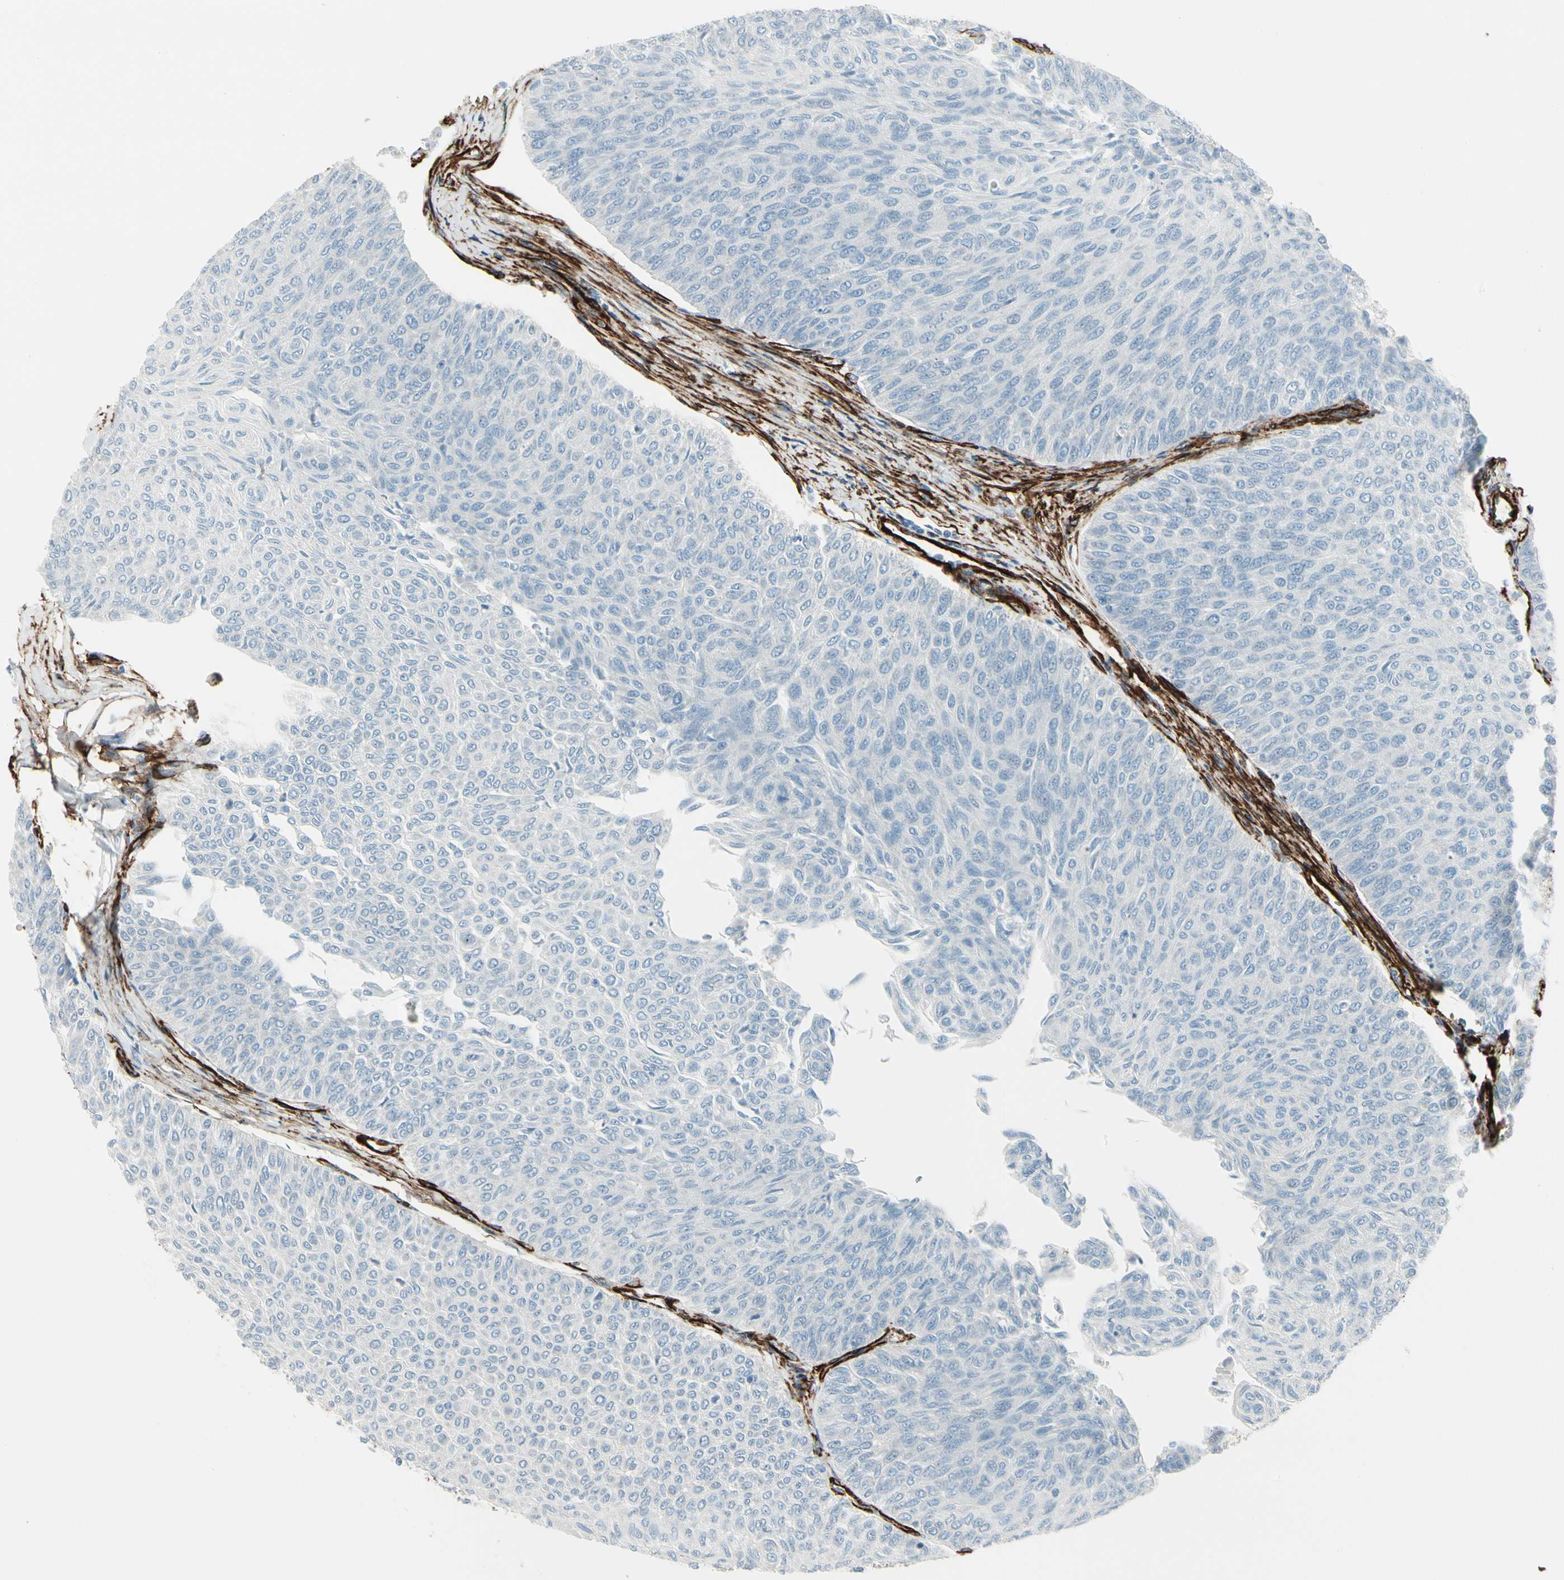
{"staining": {"intensity": "negative", "quantity": "none", "location": "none"}, "tissue": "urothelial cancer", "cell_type": "Tumor cells", "image_type": "cancer", "snomed": [{"axis": "morphology", "description": "Urothelial carcinoma, Low grade"}, {"axis": "topography", "description": "Urinary bladder"}], "caption": "This is an immunohistochemistry photomicrograph of human urothelial cancer. There is no positivity in tumor cells.", "gene": "CALD1", "patient": {"sex": "male", "age": 78}}